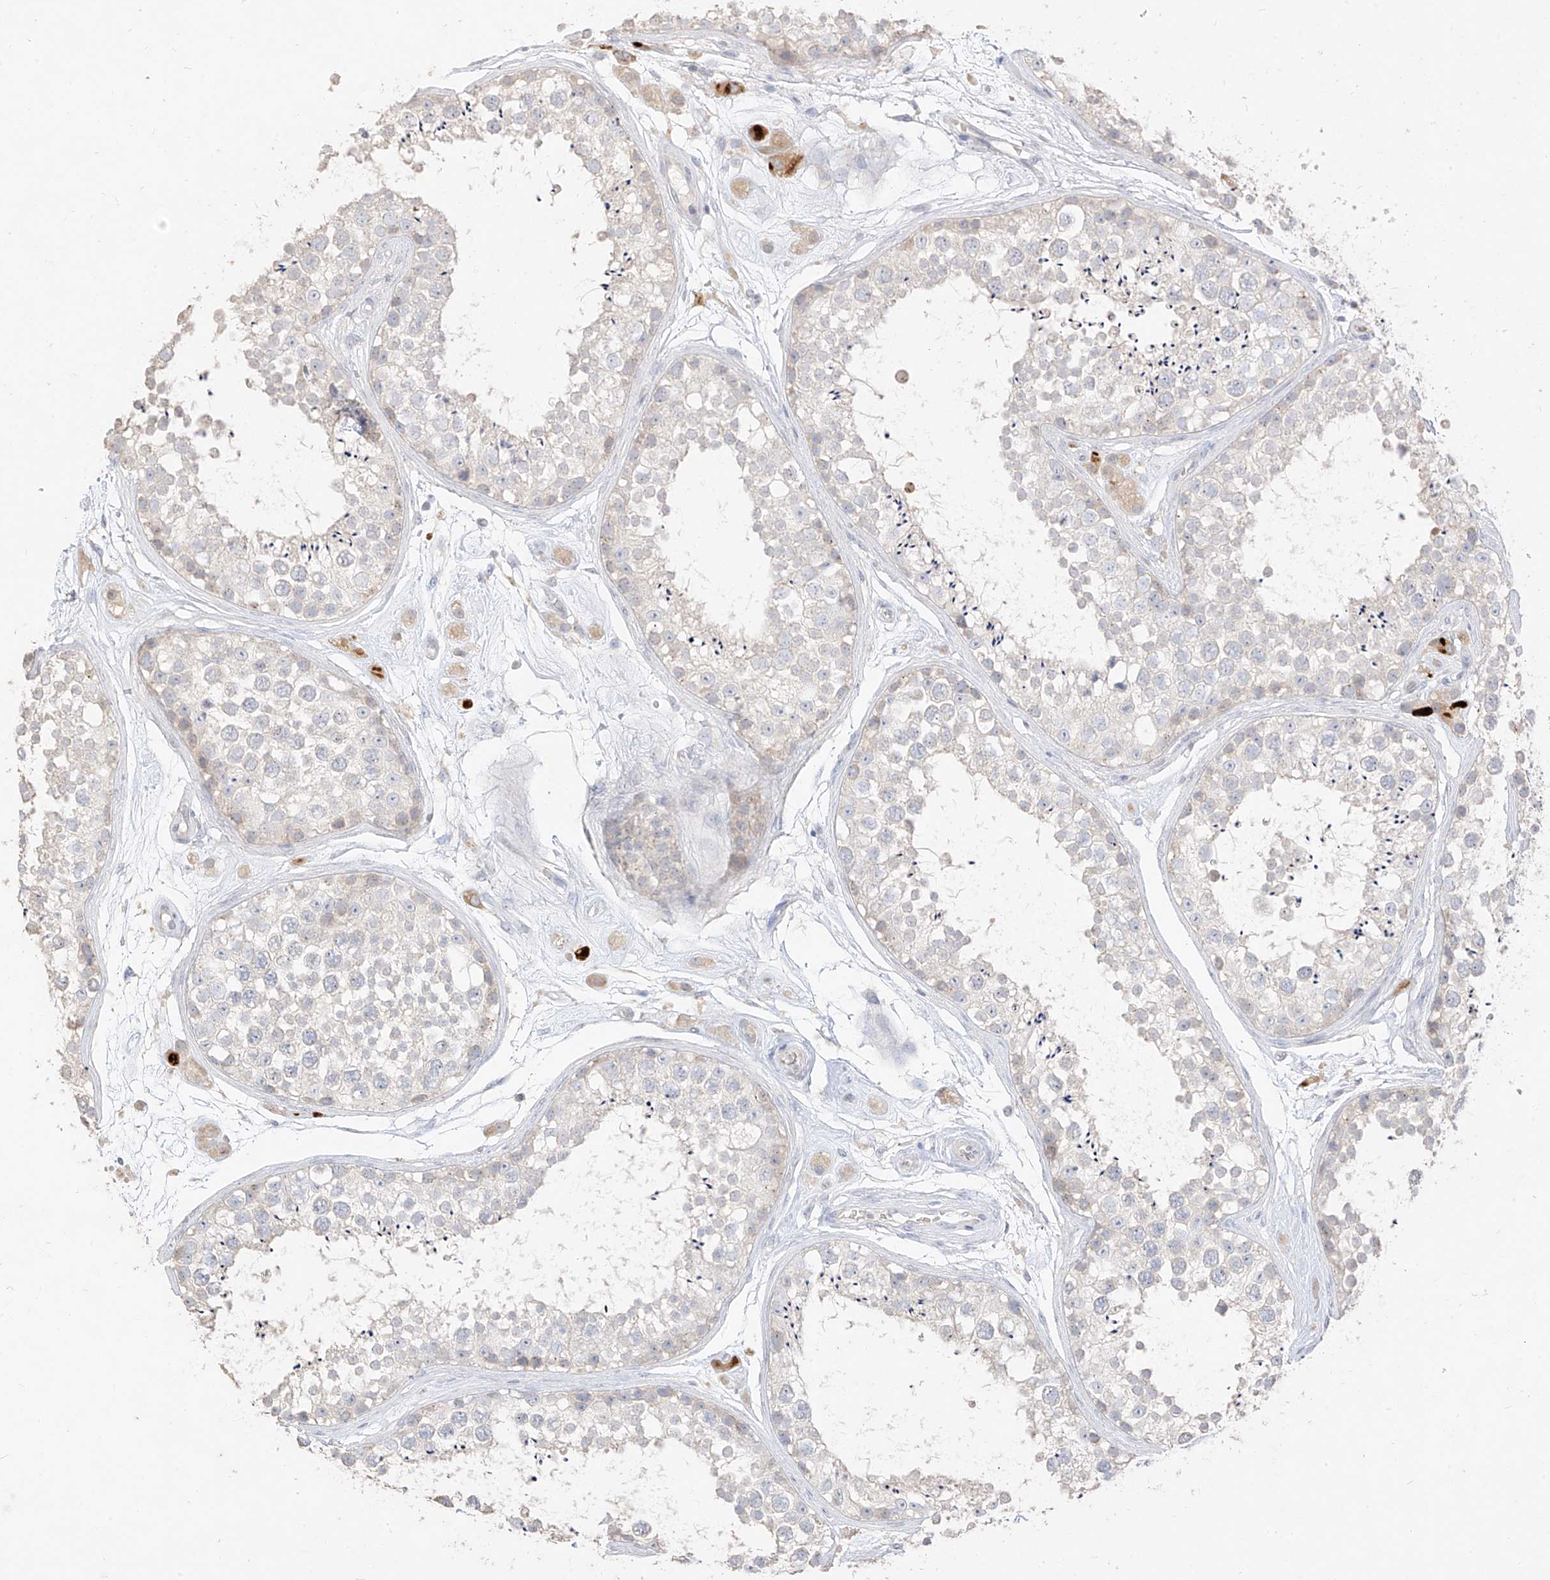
{"staining": {"intensity": "negative", "quantity": "none", "location": "none"}, "tissue": "testis", "cell_type": "Cells in seminiferous ducts", "image_type": "normal", "snomed": [{"axis": "morphology", "description": "Normal tissue, NOS"}, {"axis": "topography", "description": "Testis"}], "caption": "Testis stained for a protein using immunohistochemistry (IHC) demonstrates no expression cells in seminiferous ducts.", "gene": "ZZEF1", "patient": {"sex": "male", "age": 25}}